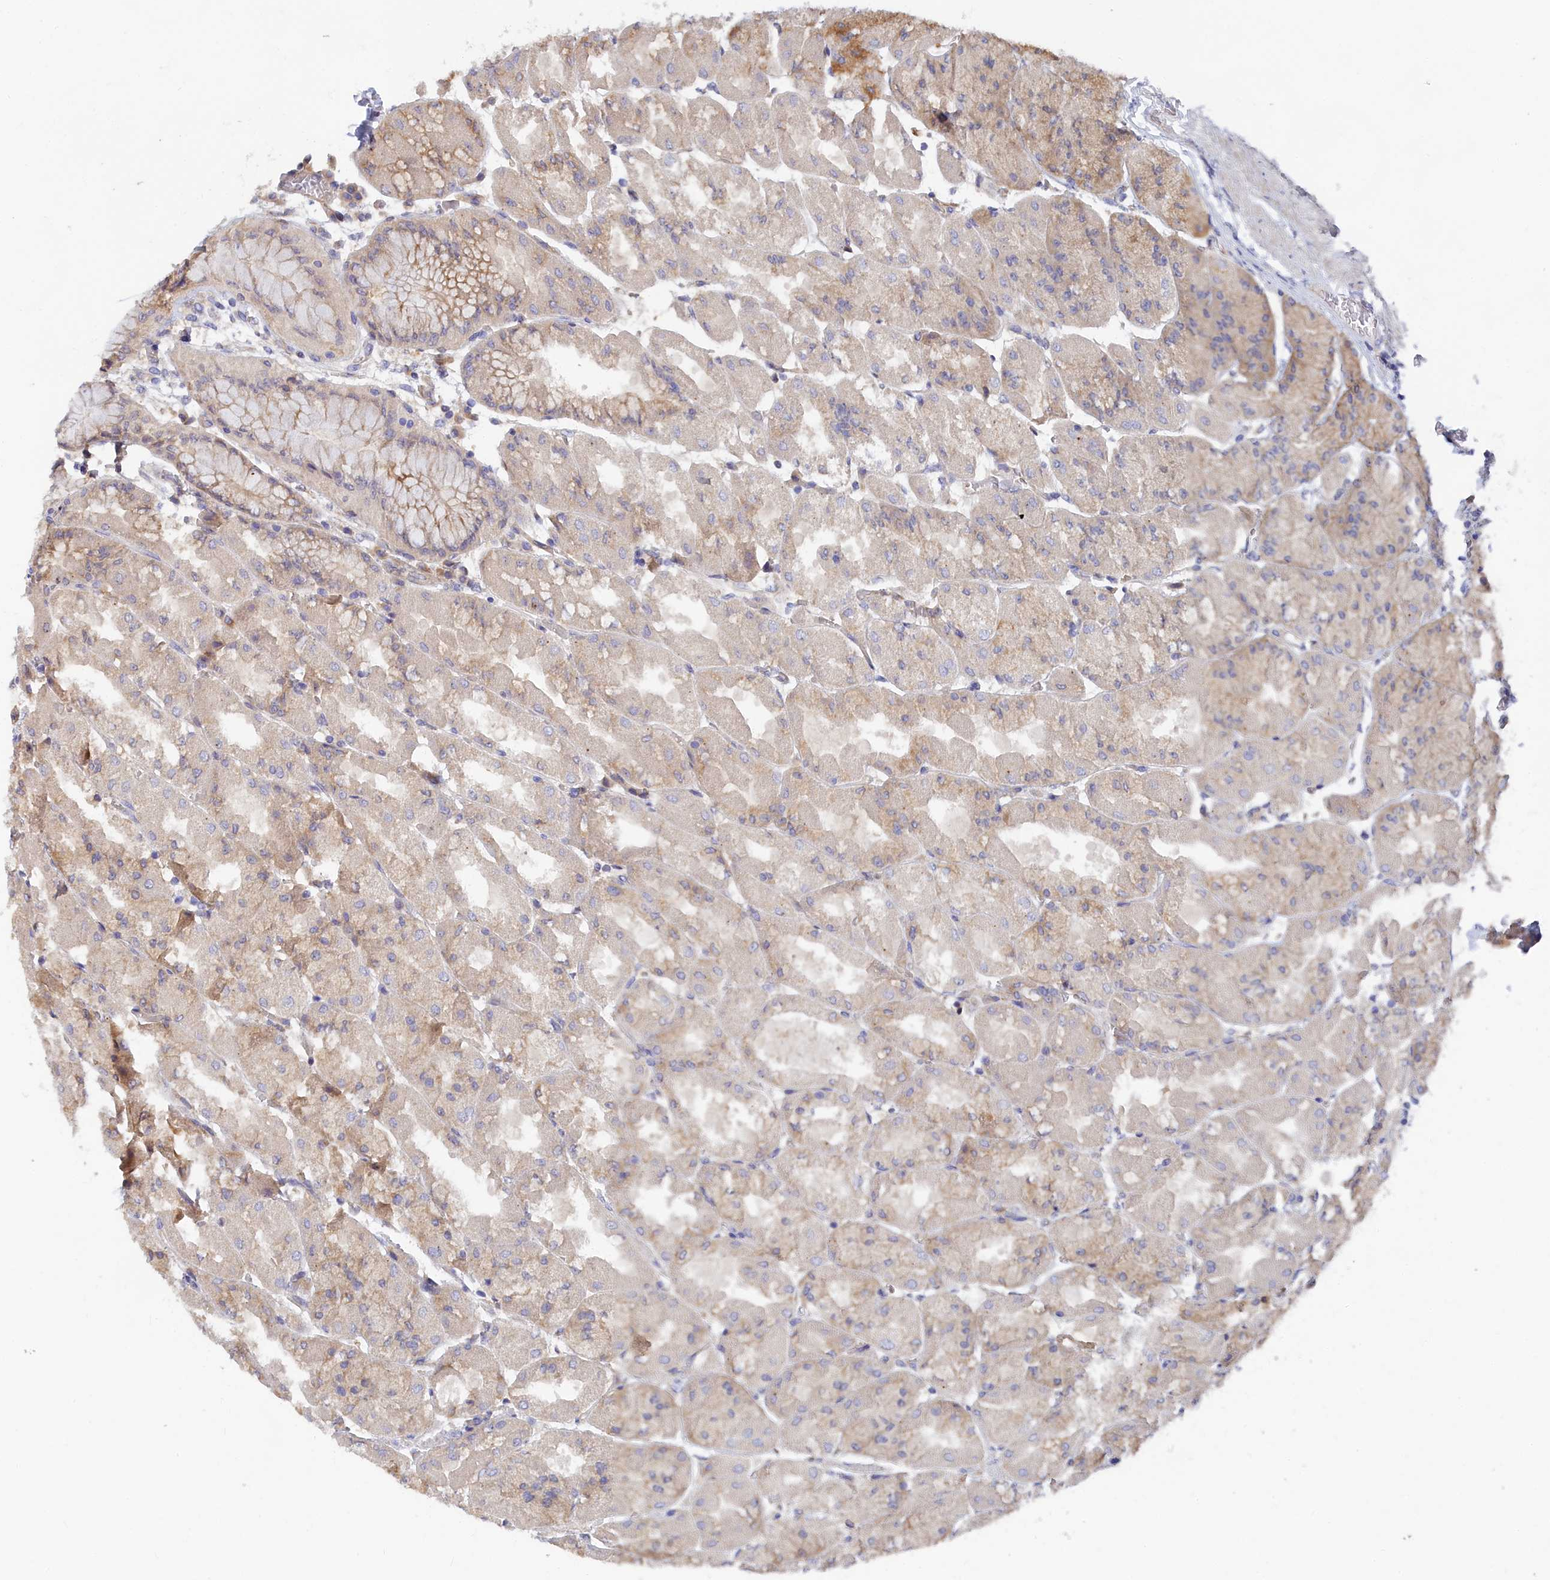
{"staining": {"intensity": "moderate", "quantity": "<25%", "location": "cytoplasmic/membranous"}, "tissue": "stomach", "cell_type": "Glandular cells", "image_type": "normal", "snomed": [{"axis": "morphology", "description": "Normal tissue, NOS"}, {"axis": "topography", "description": "Stomach"}], "caption": "Moderate cytoplasmic/membranous expression for a protein is appreciated in about <25% of glandular cells of normal stomach using immunohistochemistry.", "gene": "SPATA5L1", "patient": {"sex": "female", "age": 61}}